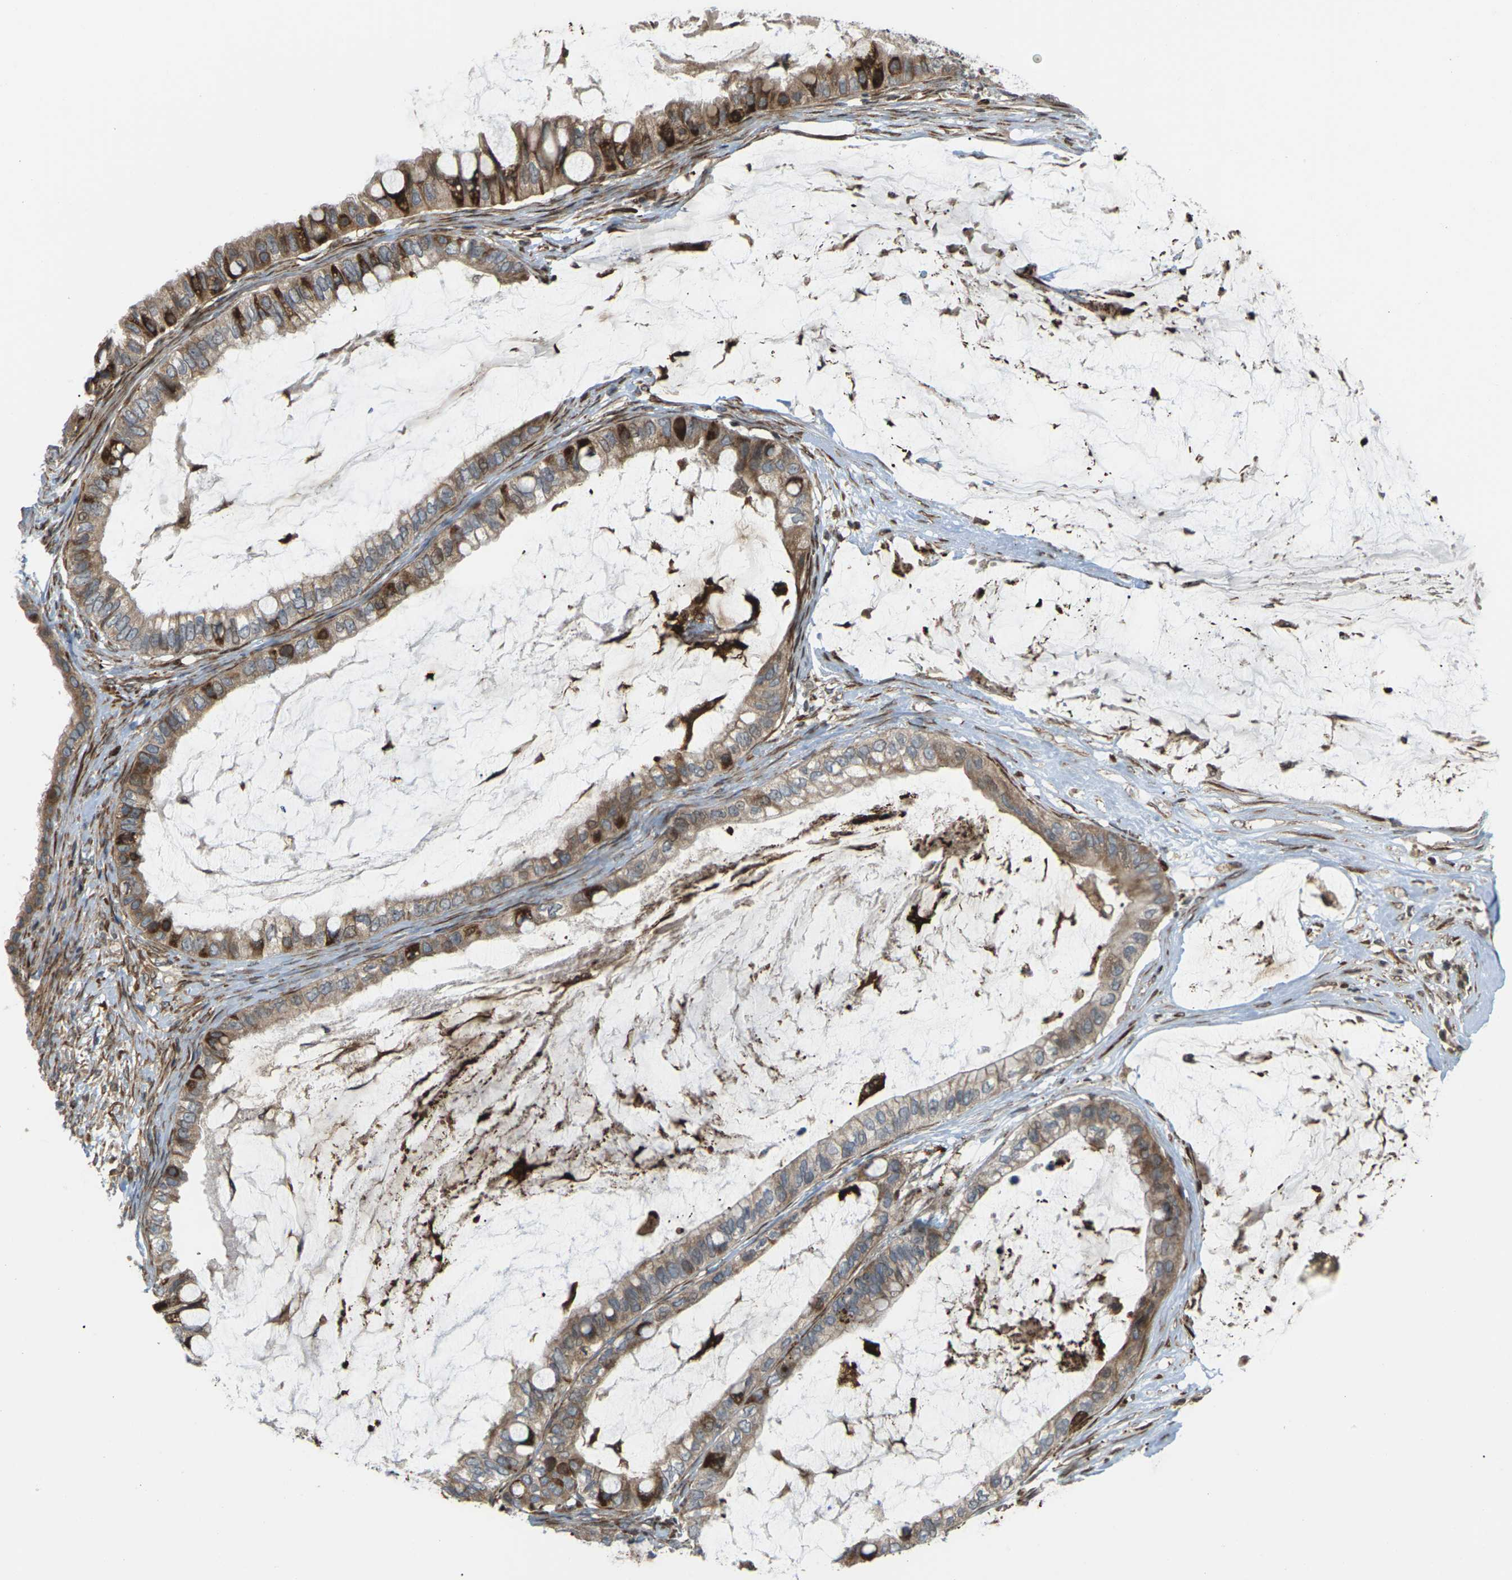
{"staining": {"intensity": "moderate", "quantity": ">75%", "location": "cytoplasmic/membranous"}, "tissue": "ovarian cancer", "cell_type": "Tumor cells", "image_type": "cancer", "snomed": [{"axis": "morphology", "description": "Cystadenocarcinoma, mucinous, NOS"}, {"axis": "topography", "description": "Ovary"}], "caption": "The histopathology image exhibits staining of mucinous cystadenocarcinoma (ovarian), revealing moderate cytoplasmic/membranous protein expression (brown color) within tumor cells.", "gene": "ROBO1", "patient": {"sex": "female", "age": 80}}